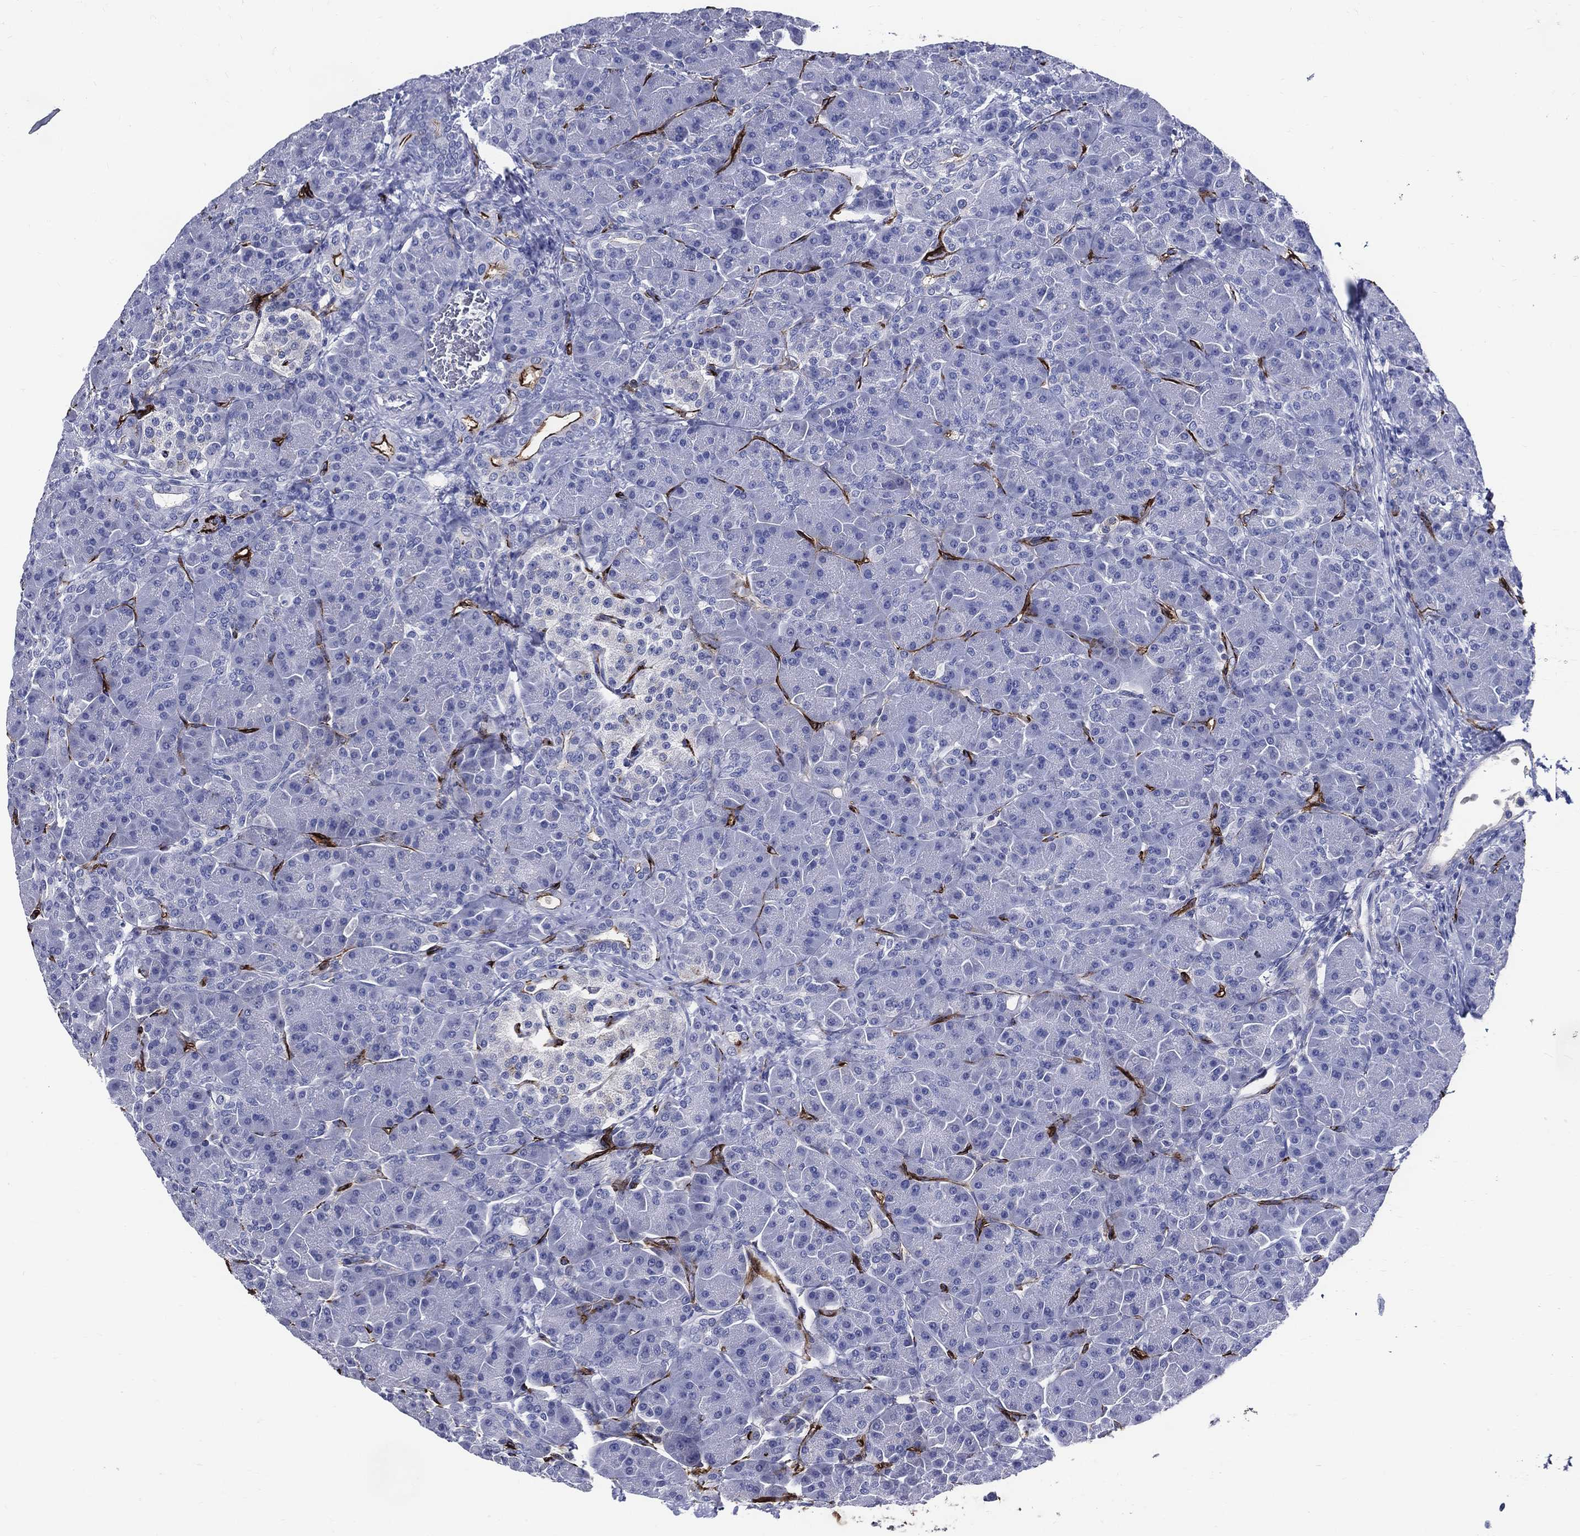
{"staining": {"intensity": "strong", "quantity": "<25%", "location": "cytoplasmic/membranous"}, "tissue": "pancreas", "cell_type": "Exocrine glandular cells", "image_type": "normal", "snomed": [{"axis": "morphology", "description": "Normal tissue, NOS"}, {"axis": "topography", "description": "Pancreas"}], "caption": "Immunohistochemical staining of normal human pancreas displays strong cytoplasmic/membranous protein staining in approximately <25% of exocrine glandular cells. The staining was performed using DAB (3,3'-diaminobenzidine), with brown indicating positive protein expression. Nuclei are stained blue with hematoxylin.", "gene": "ACE2", "patient": {"sex": "female", "age": 63}}